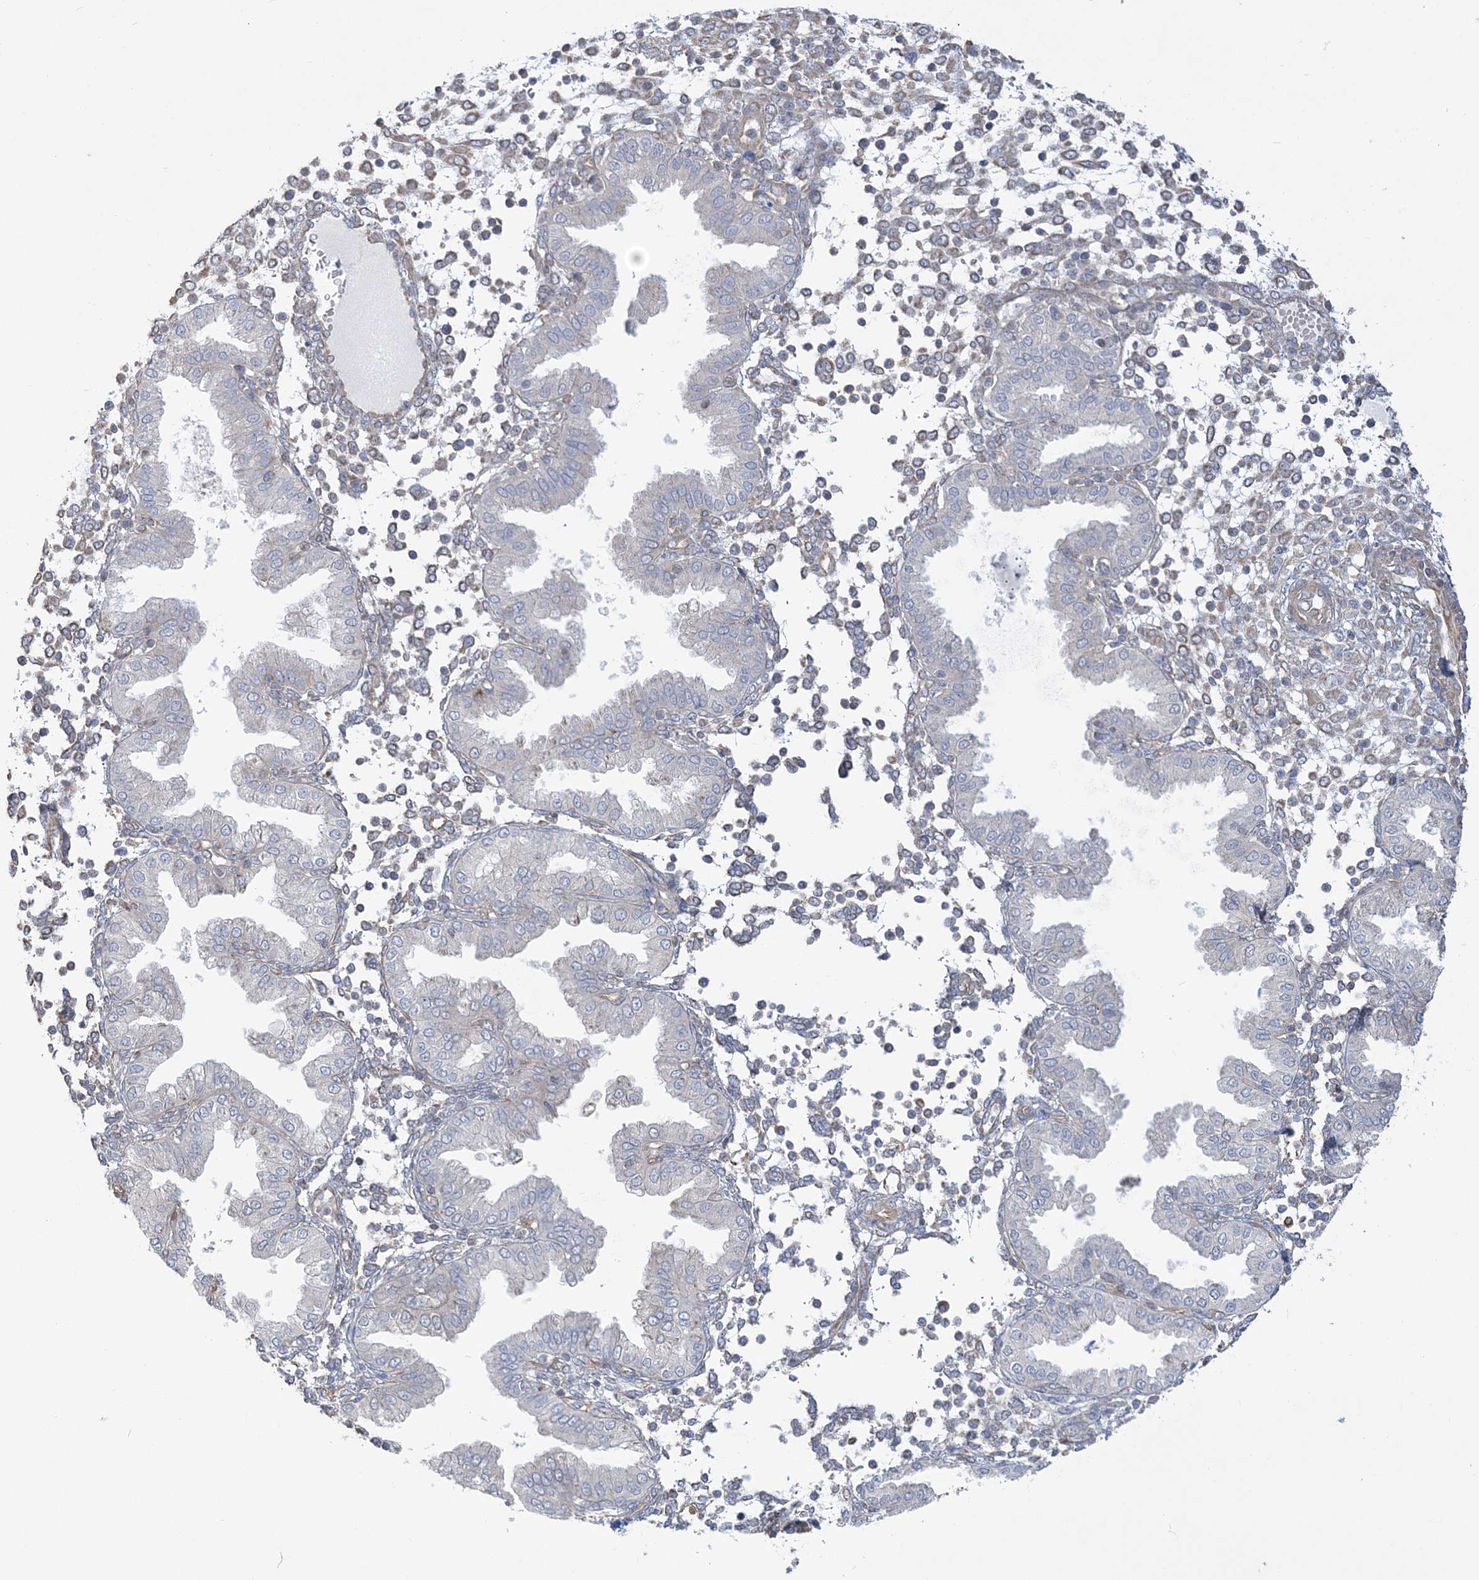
{"staining": {"intensity": "negative", "quantity": "none", "location": "none"}, "tissue": "endometrium", "cell_type": "Cells in endometrial stroma", "image_type": "normal", "snomed": [{"axis": "morphology", "description": "Normal tissue, NOS"}, {"axis": "topography", "description": "Endometrium"}], "caption": "IHC image of unremarkable endometrium: human endometrium stained with DAB reveals no significant protein expression in cells in endometrial stroma. (DAB (3,3'-diaminobenzidine) IHC visualized using brightfield microscopy, high magnification).", "gene": "ZNF821", "patient": {"sex": "female", "age": 53}}